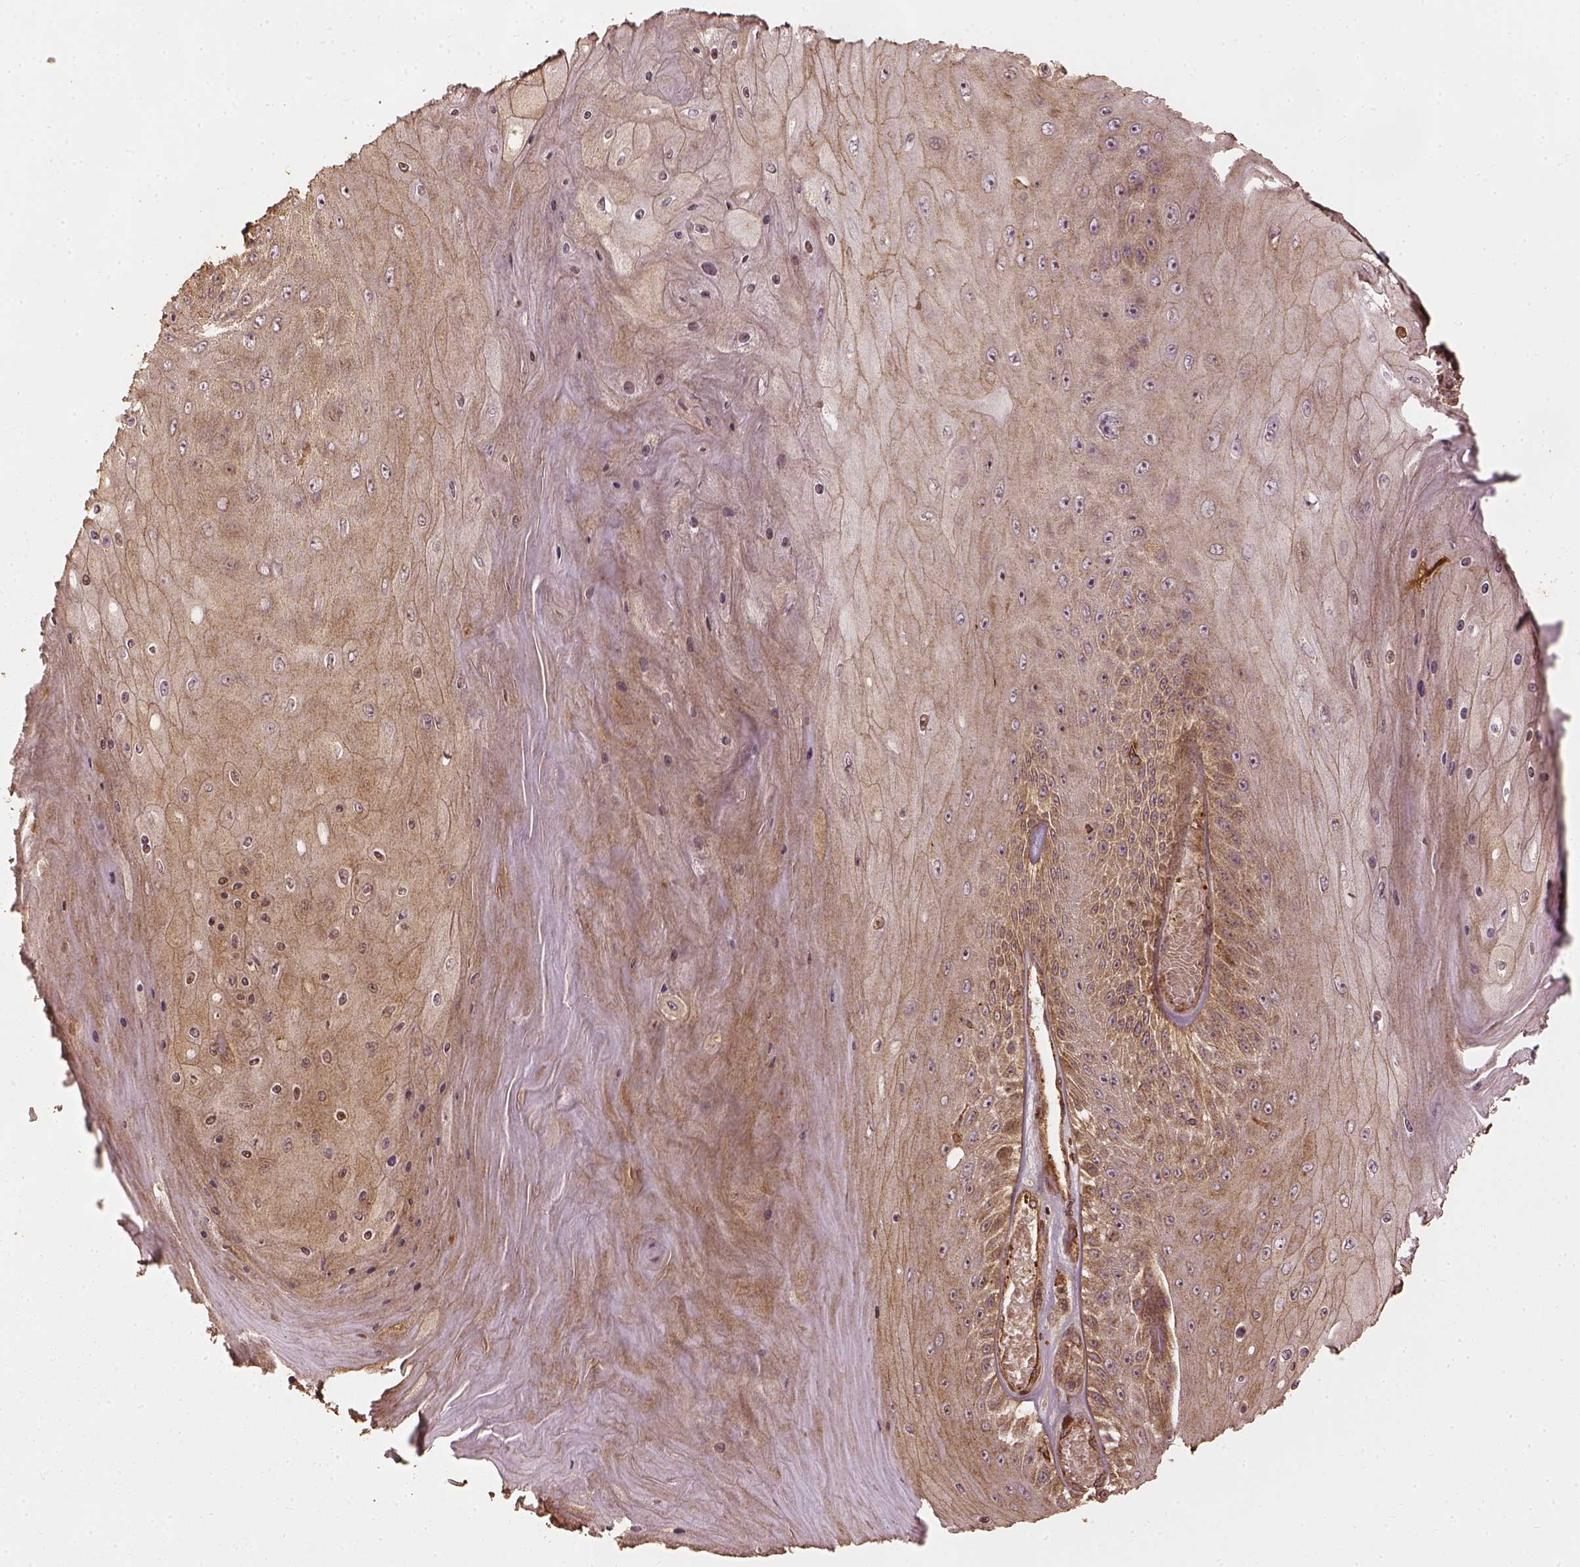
{"staining": {"intensity": "moderate", "quantity": "25%-75%", "location": "cytoplasmic/membranous"}, "tissue": "skin cancer", "cell_type": "Tumor cells", "image_type": "cancer", "snomed": [{"axis": "morphology", "description": "Squamous cell carcinoma, NOS"}, {"axis": "topography", "description": "Skin"}], "caption": "DAB immunohistochemical staining of human skin squamous cell carcinoma reveals moderate cytoplasmic/membranous protein staining in about 25%-75% of tumor cells. Using DAB (3,3'-diaminobenzidine) (brown) and hematoxylin (blue) stains, captured at high magnification using brightfield microscopy.", "gene": "VEGFA", "patient": {"sex": "male", "age": 62}}